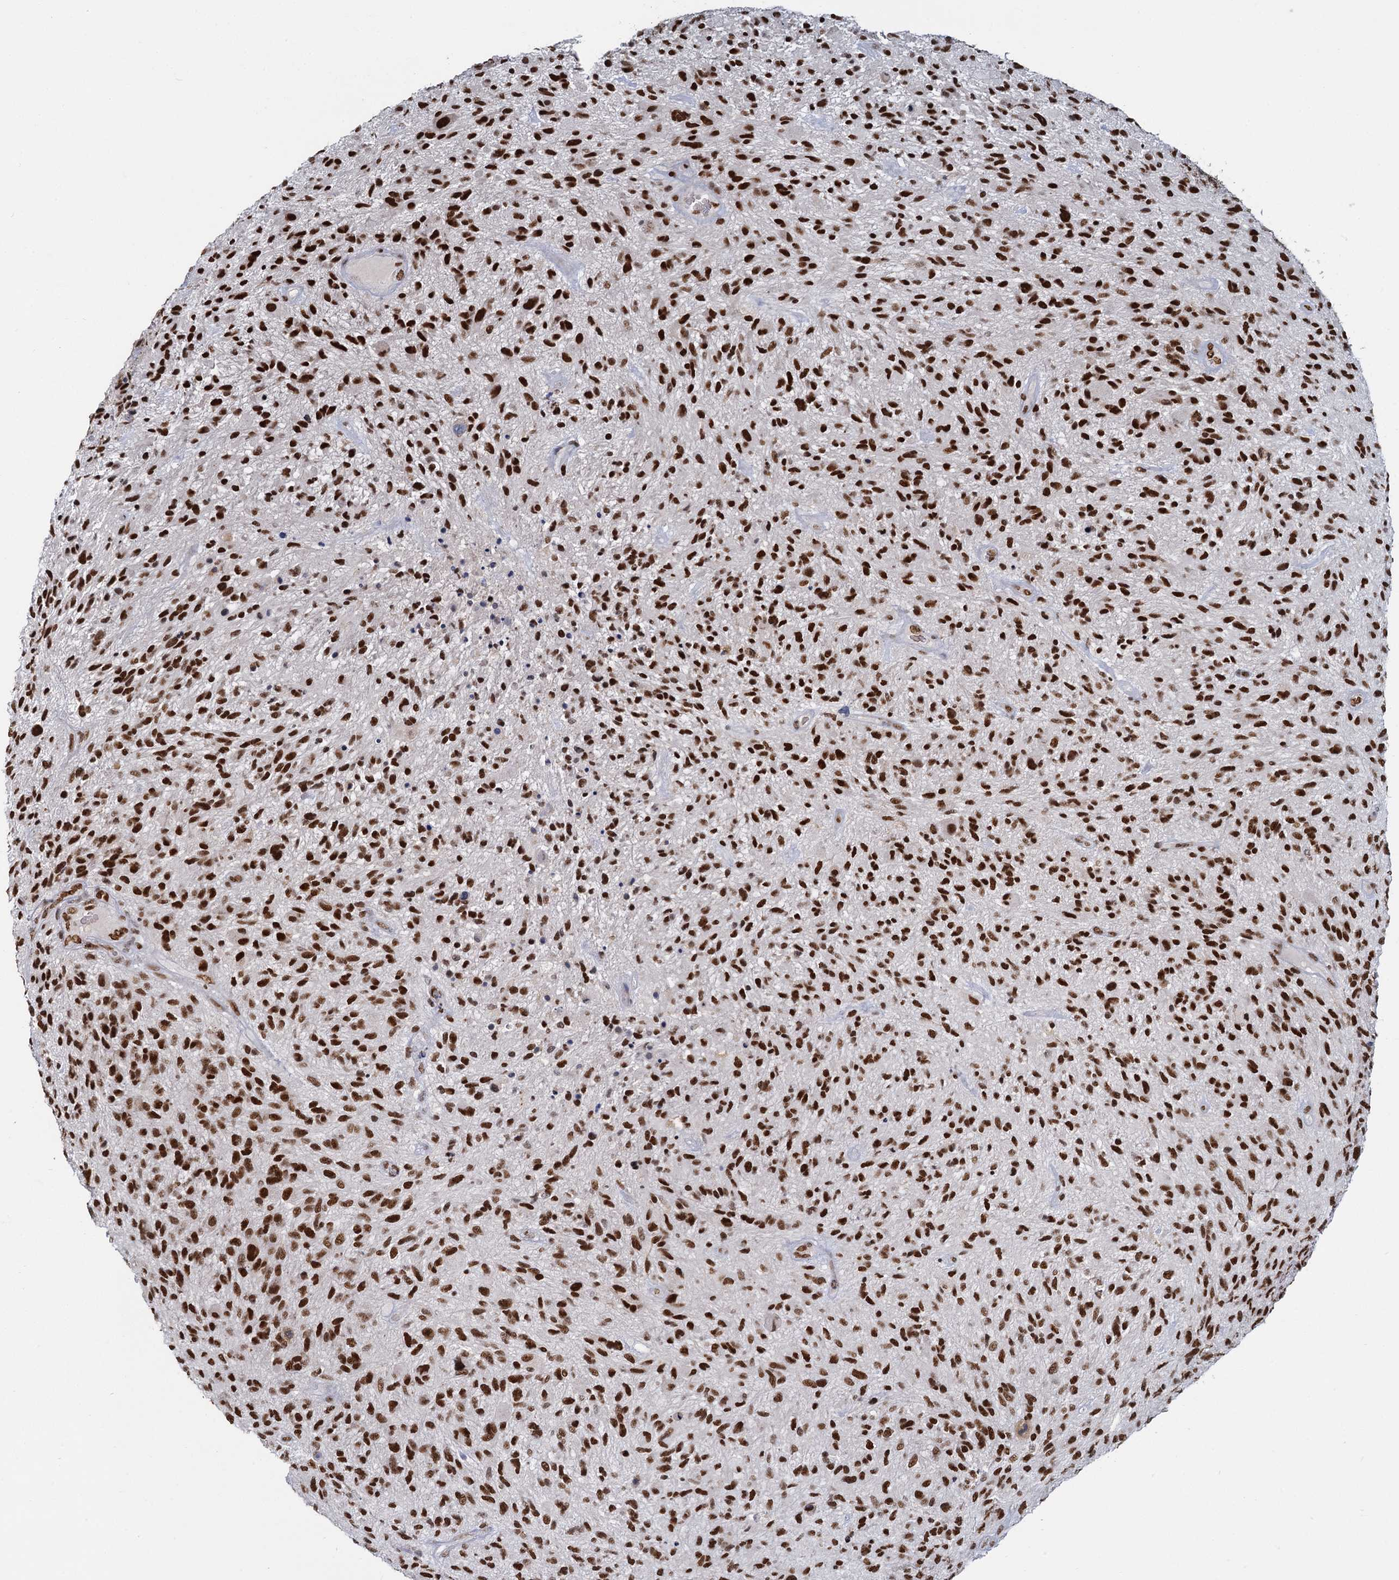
{"staining": {"intensity": "strong", "quantity": ">75%", "location": "nuclear"}, "tissue": "glioma", "cell_type": "Tumor cells", "image_type": "cancer", "snomed": [{"axis": "morphology", "description": "Glioma, malignant, High grade"}, {"axis": "topography", "description": "Brain"}], "caption": "This photomicrograph reveals immunohistochemistry (IHC) staining of glioma, with high strong nuclear expression in approximately >75% of tumor cells.", "gene": "RPRD1A", "patient": {"sex": "male", "age": 47}}